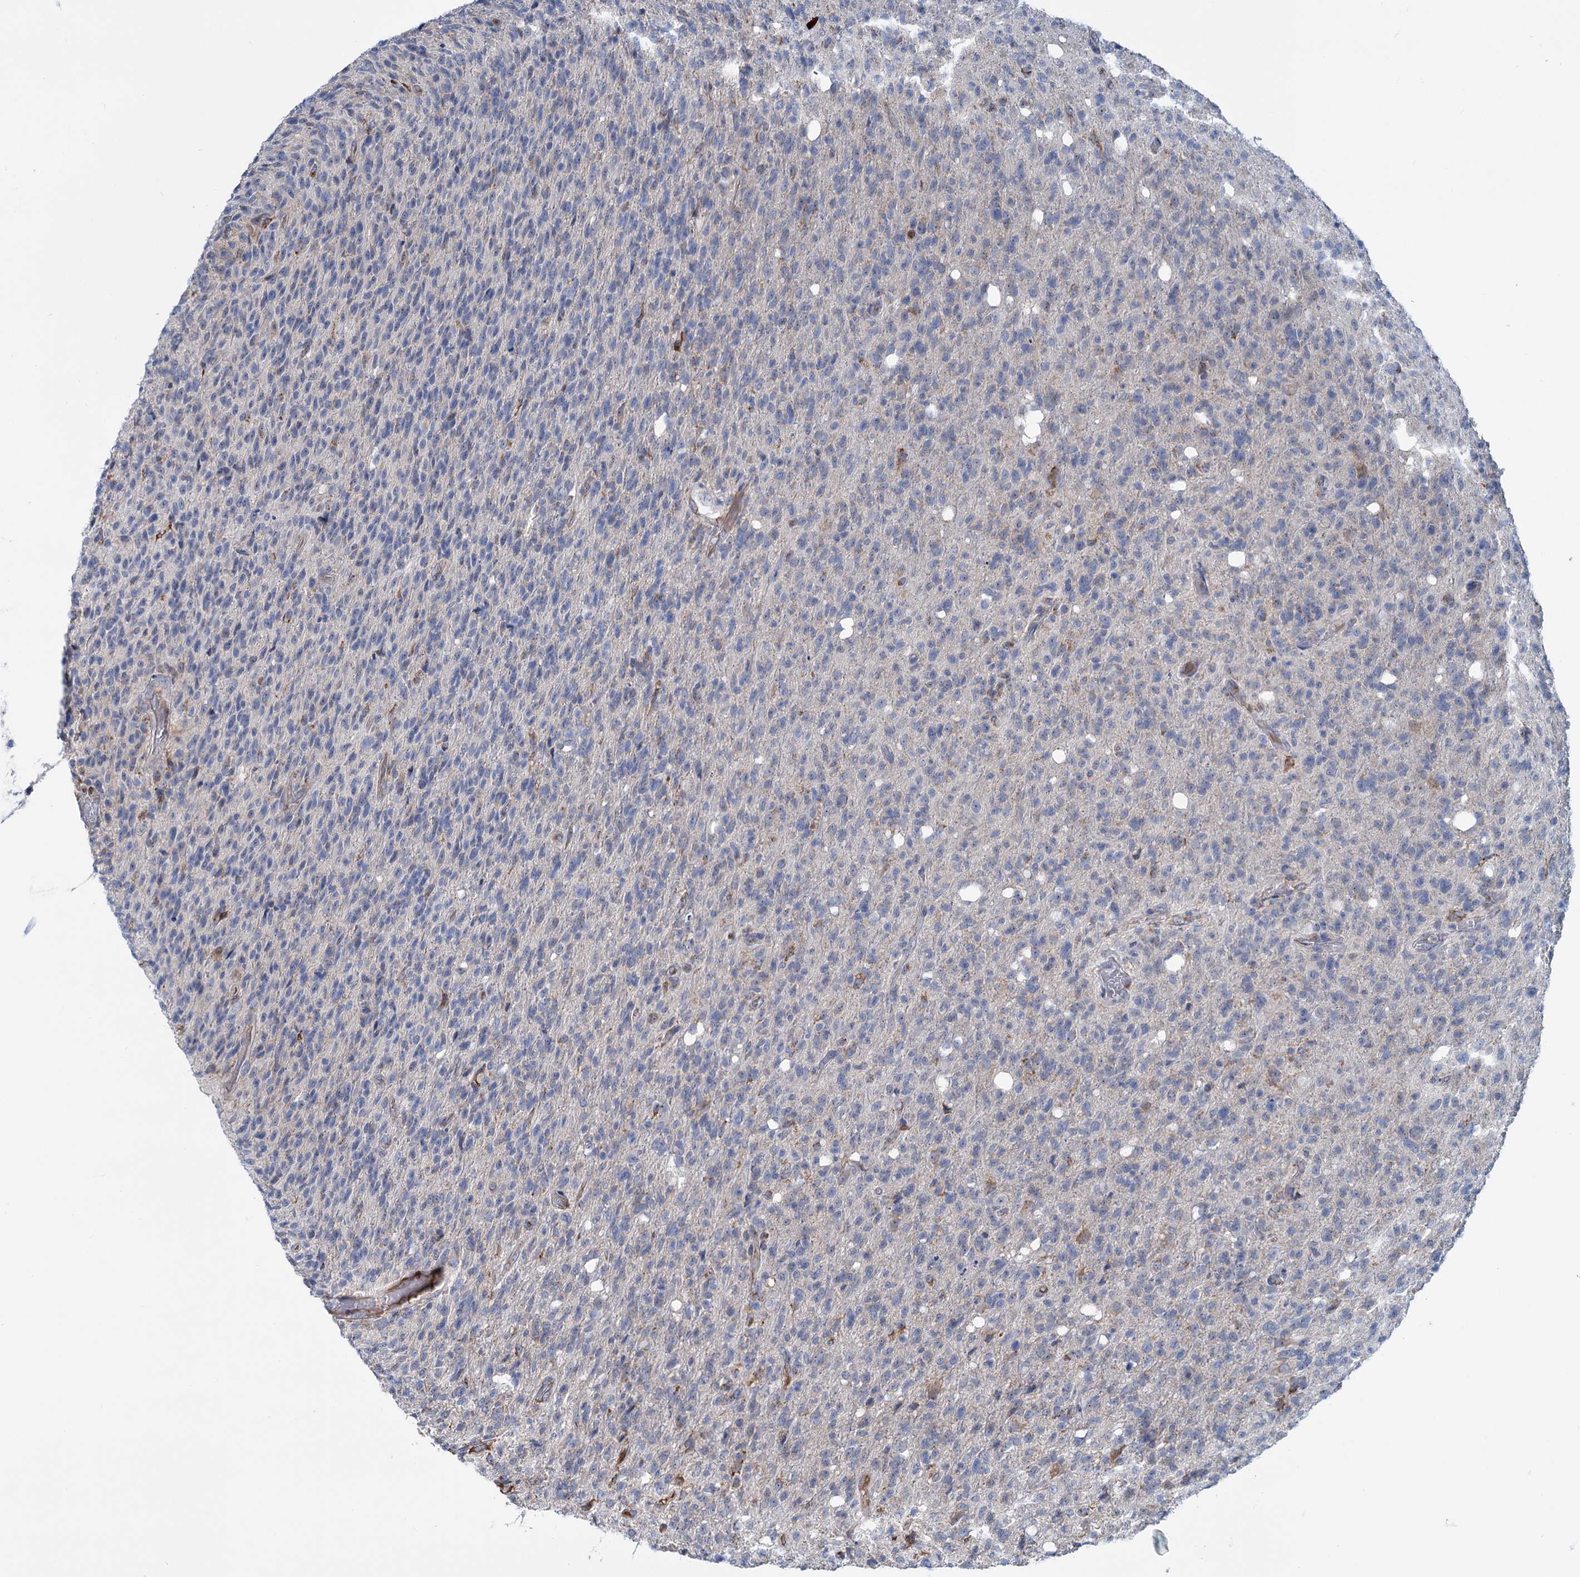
{"staining": {"intensity": "moderate", "quantity": "<25%", "location": "cytoplasmic/membranous"}, "tissue": "glioma", "cell_type": "Tumor cells", "image_type": "cancer", "snomed": [{"axis": "morphology", "description": "Glioma, malignant, High grade"}, {"axis": "topography", "description": "Brain"}], "caption": "A photomicrograph of high-grade glioma (malignant) stained for a protein reveals moderate cytoplasmic/membranous brown staining in tumor cells. (Stains: DAB in brown, nuclei in blue, Microscopy: brightfield microscopy at high magnification).", "gene": "LPIN1", "patient": {"sex": "female", "age": 57}}